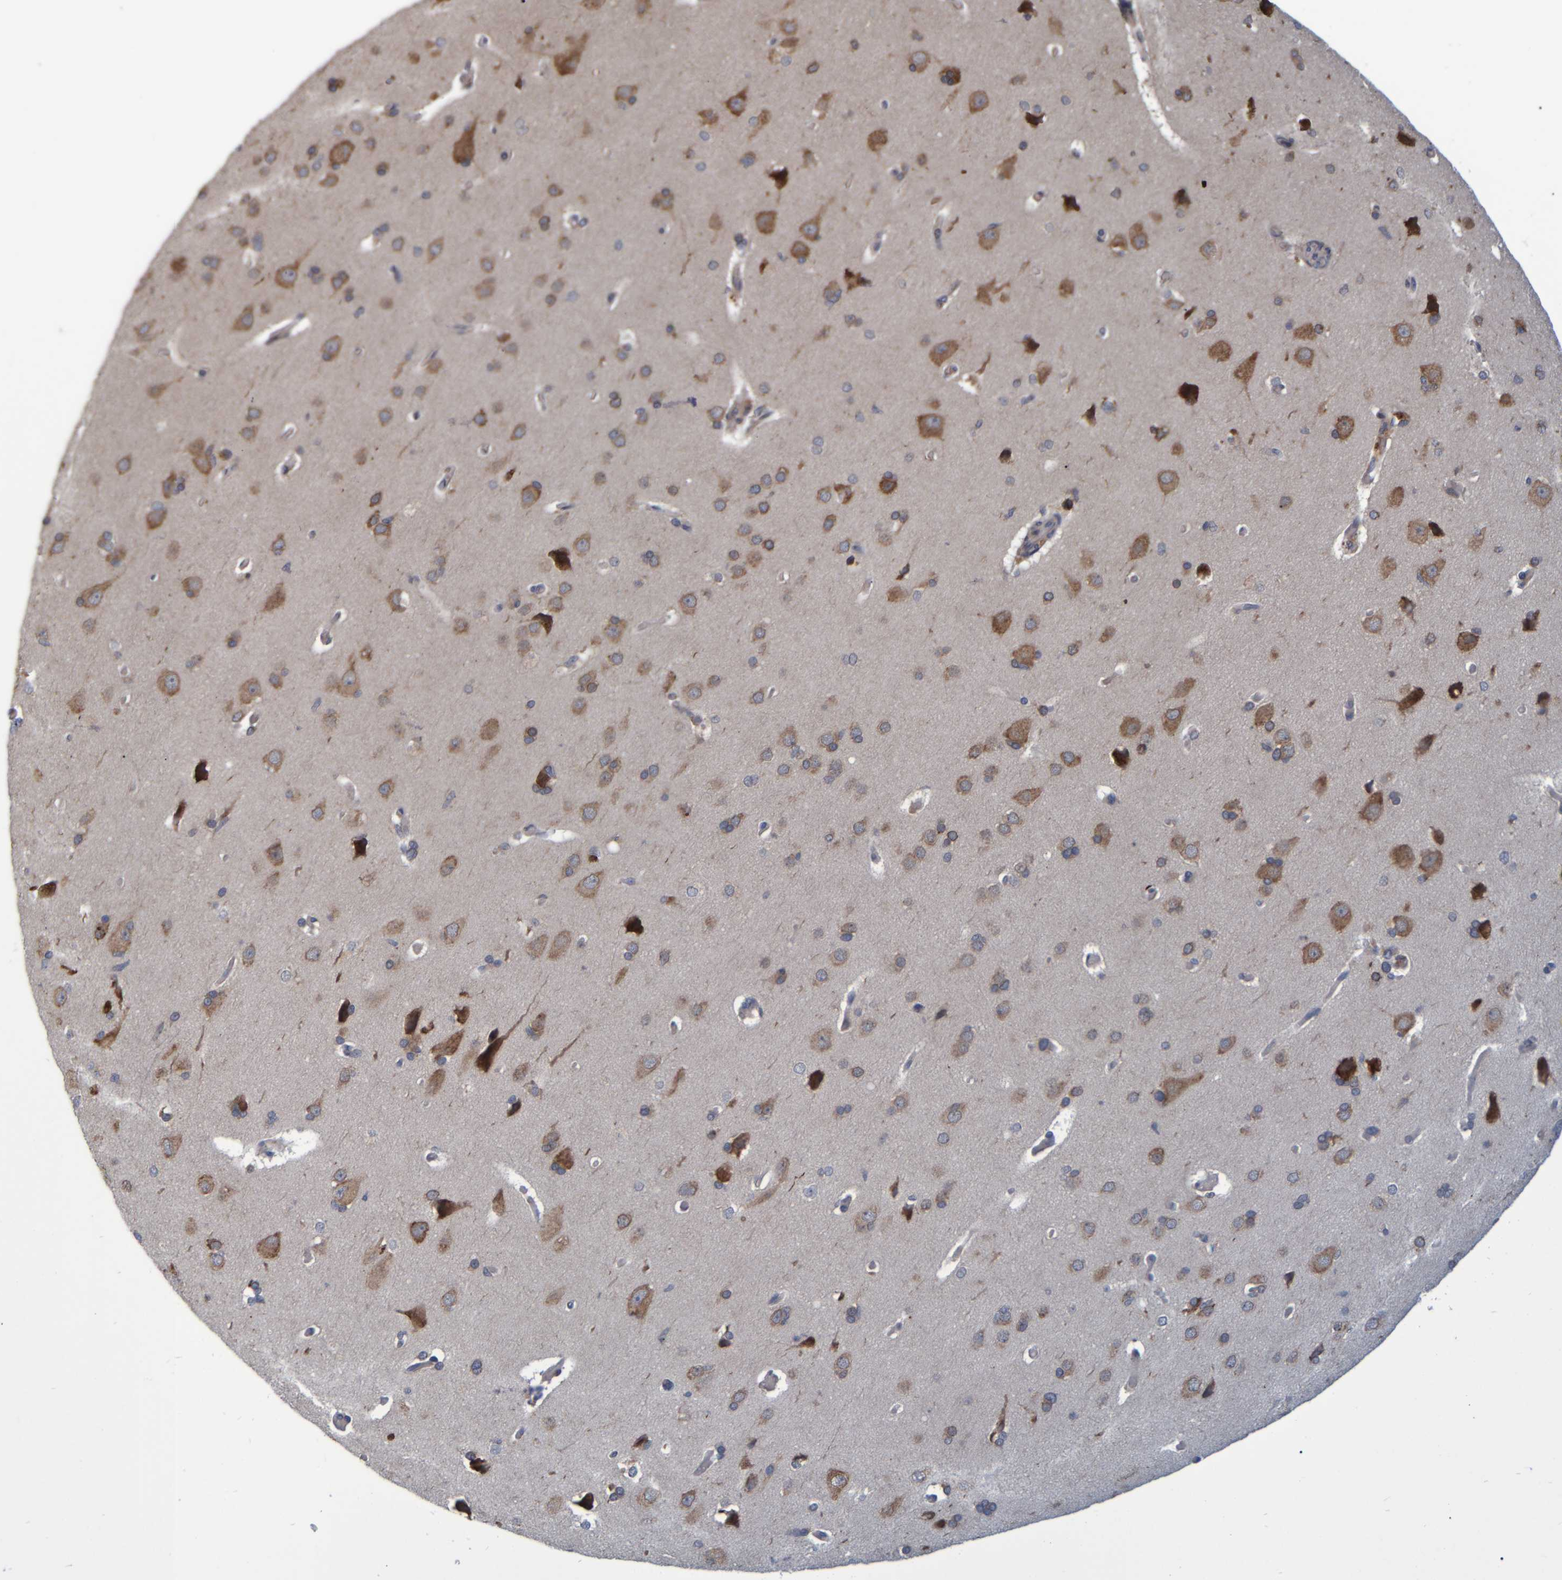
{"staining": {"intensity": "negative", "quantity": "none", "location": "none"}, "tissue": "cerebral cortex", "cell_type": "Endothelial cells", "image_type": "normal", "snomed": [{"axis": "morphology", "description": "Normal tissue, NOS"}, {"axis": "topography", "description": "Cerebral cortex"}], "caption": "Immunohistochemistry image of normal cerebral cortex: human cerebral cortex stained with DAB demonstrates no significant protein expression in endothelial cells. Nuclei are stained in blue.", "gene": "SPAG5", "patient": {"sex": "male", "age": 62}}